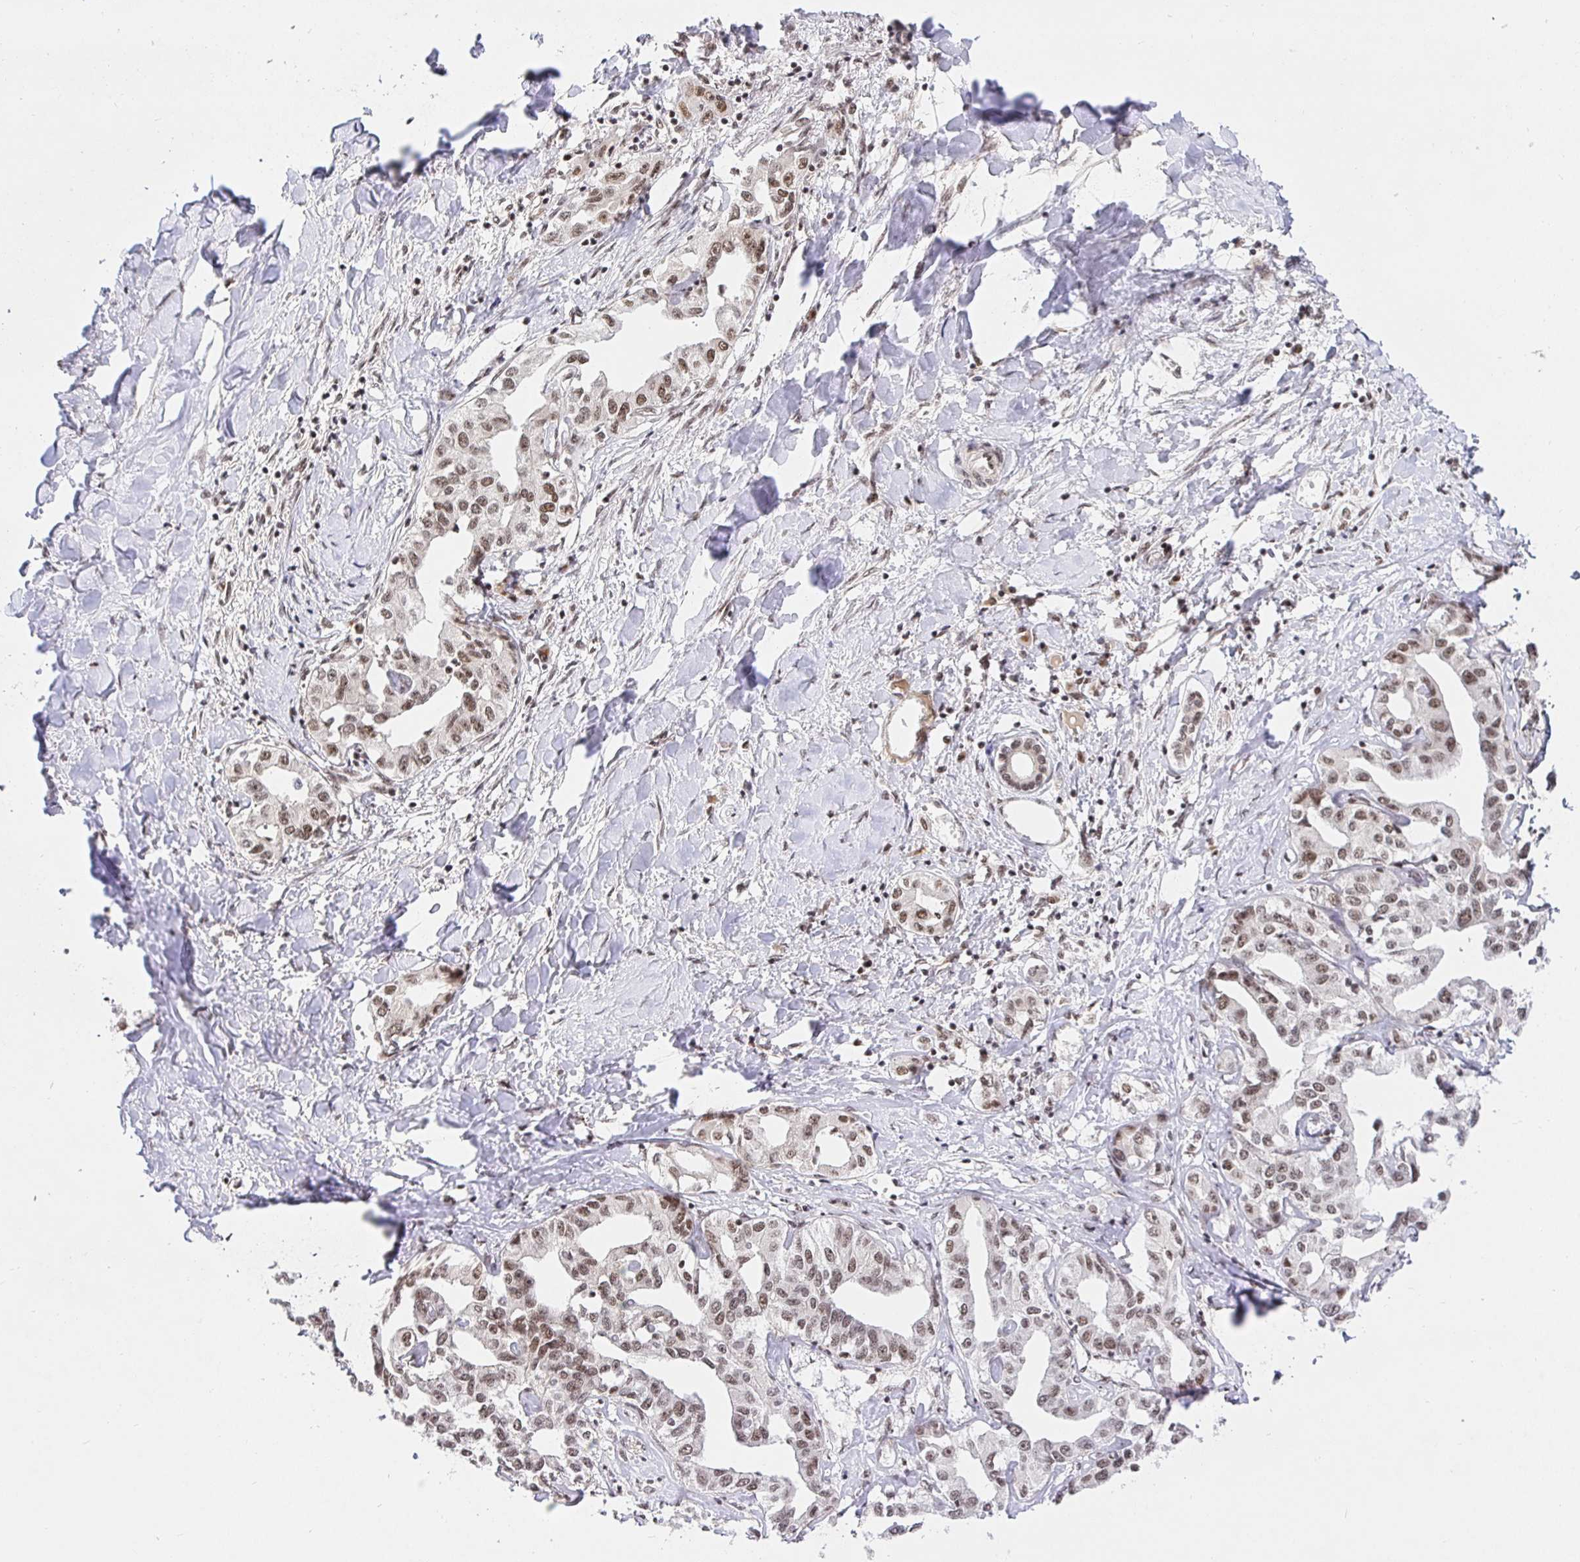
{"staining": {"intensity": "moderate", "quantity": ">75%", "location": "nuclear"}, "tissue": "liver cancer", "cell_type": "Tumor cells", "image_type": "cancer", "snomed": [{"axis": "morphology", "description": "Cholangiocarcinoma"}, {"axis": "topography", "description": "Liver"}], "caption": "Protein staining of cholangiocarcinoma (liver) tissue demonstrates moderate nuclear expression in about >75% of tumor cells. (IHC, brightfield microscopy, high magnification).", "gene": "USF1", "patient": {"sex": "male", "age": 59}}